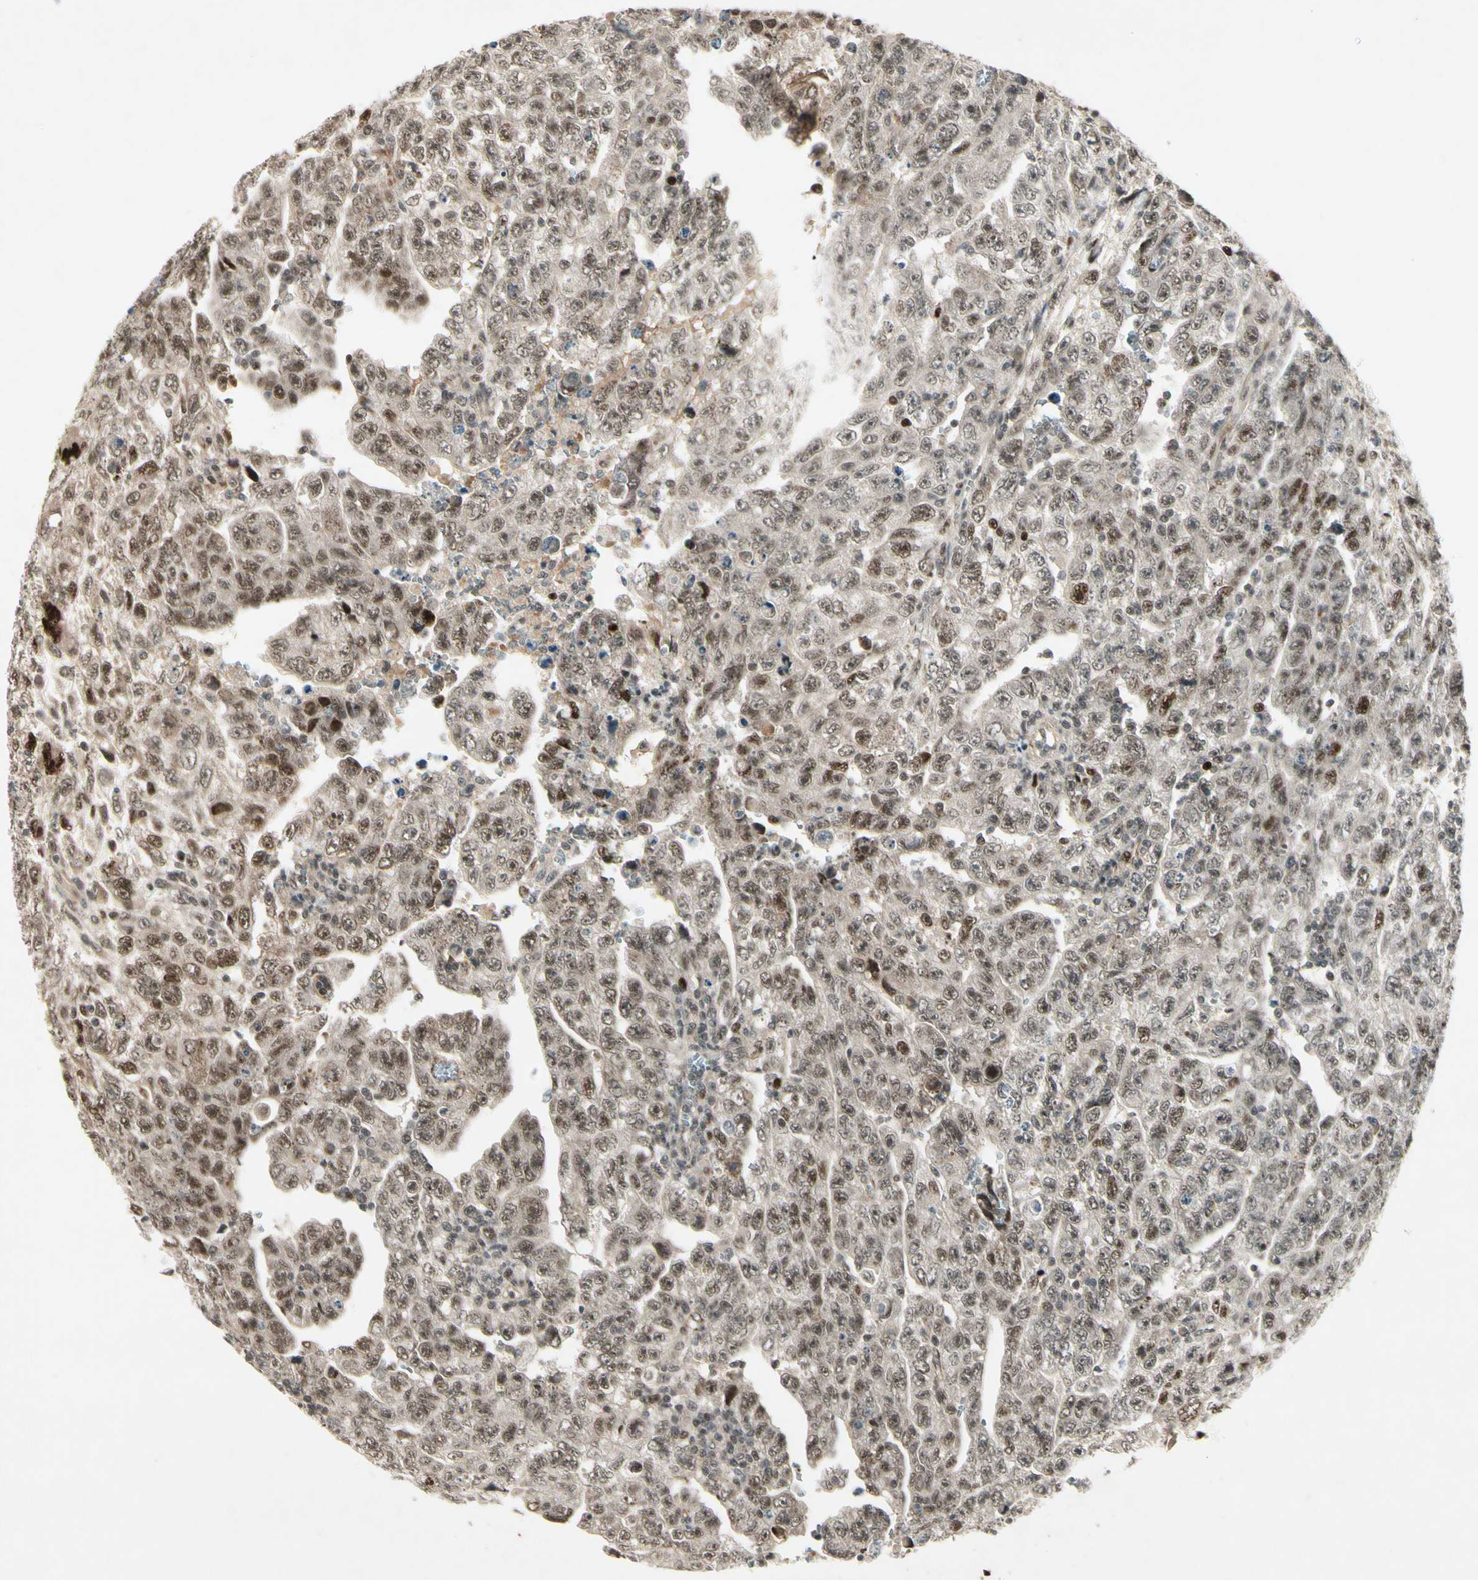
{"staining": {"intensity": "moderate", "quantity": "25%-75%", "location": "nuclear"}, "tissue": "testis cancer", "cell_type": "Tumor cells", "image_type": "cancer", "snomed": [{"axis": "morphology", "description": "Carcinoma, Embryonal, NOS"}, {"axis": "topography", "description": "Testis"}], "caption": "Protein staining by immunohistochemistry exhibits moderate nuclear expression in about 25%-75% of tumor cells in testis cancer (embryonal carcinoma). Nuclei are stained in blue.", "gene": "CDK11A", "patient": {"sex": "male", "age": 28}}